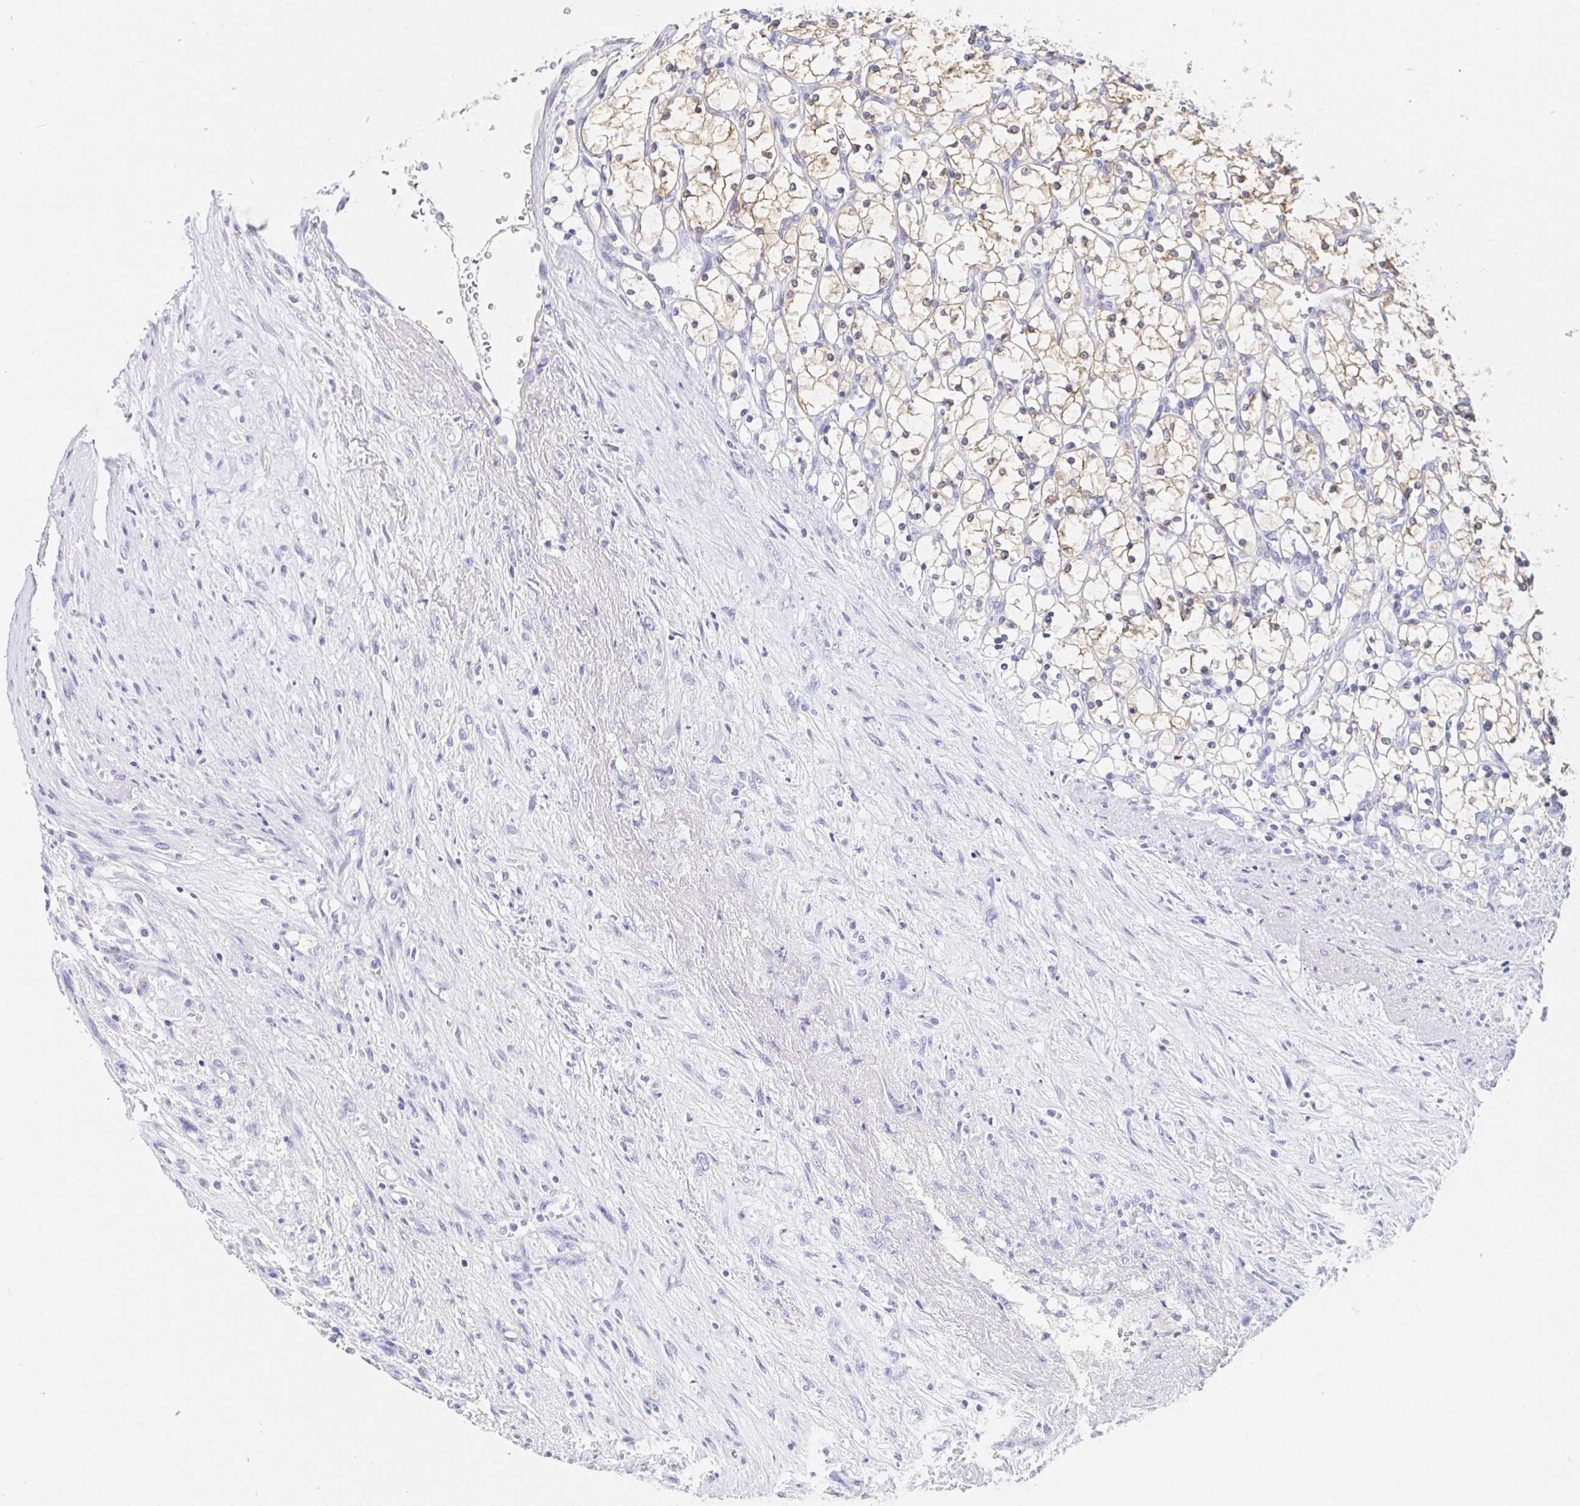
{"staining": {"intensity": "weak", "quantity": "<25%", "location": "cytoplasmic/membranous"}, "tissue": "renal cancer", "cell_type": "Tumor cells", "image_type": "cancer", "snomed": [{"axis": "morphology", "description": "Adenocarcinoma, NOS"}, {"axis": "topography", "description": "Kidney"}], "caption": "IHC micrograph of neoplastic tissue: human adenocarcinoma (renal) stained with DAB (3,3'-diaminobenzidine) reveals no significant protein positivity in tumor cells.", "gene": "PDE6B", "patient": {"sex": "female", "age": 69}}